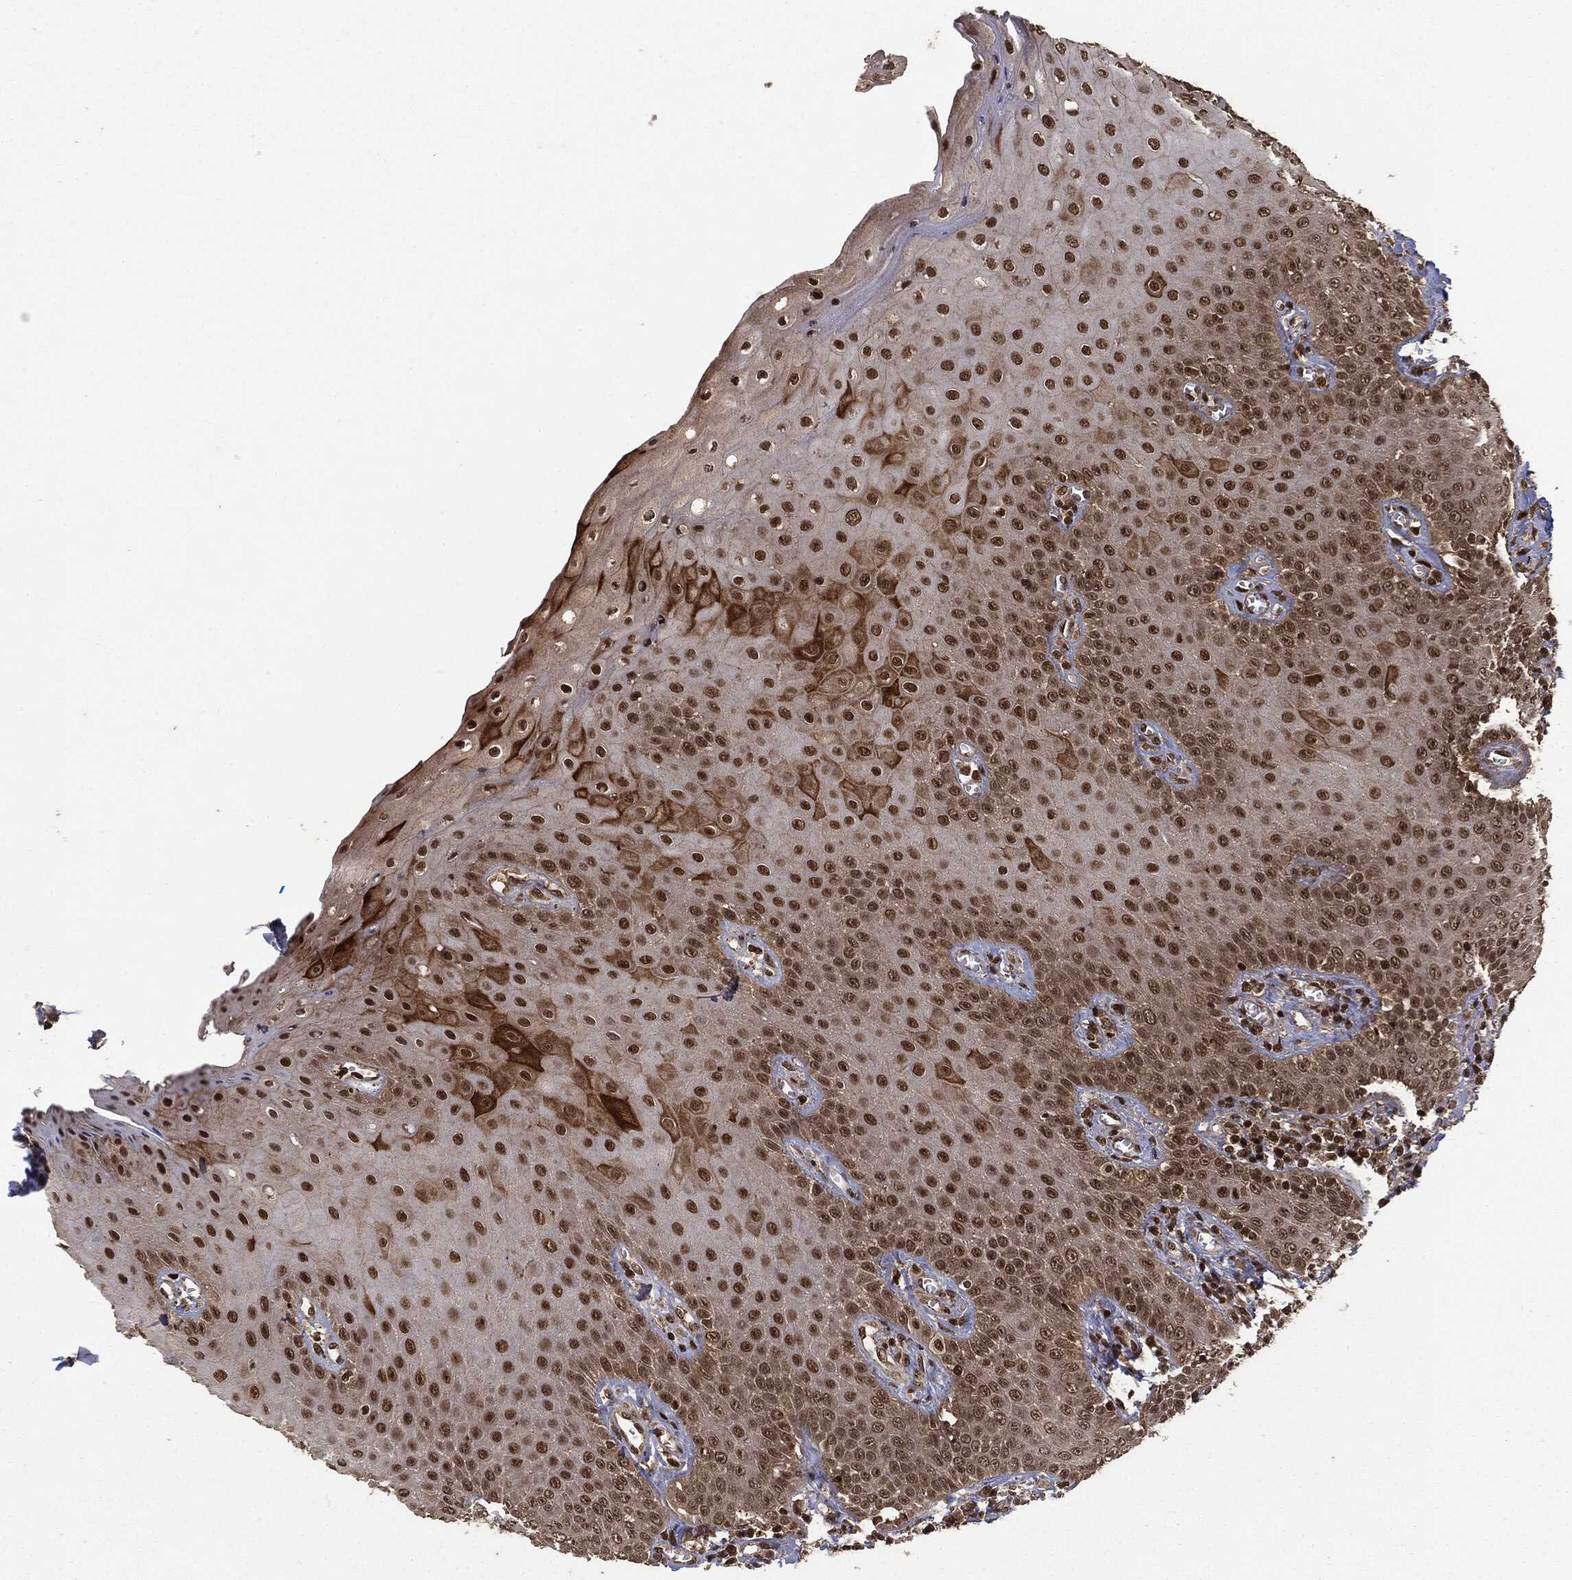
{"staining": {"intensity": "strong", "quantity": ">75%", "location": "nuclear"}, "tissue": "oral mucosa", "cell_type": "Squamous epithelial cells", "image_type": "normal", "snomed": [{"axis": "morphology", "description": "Normal tissue, NOS"}, {"axis": "morphology", "description": "Squamous cell carcinoma, NOS"}, {"axis": "topography", "description": "Oral tissue"}, {"axis": "topography", "description": "Head-Neck"}], "caption": "Oral mucosa stained with IHC demonstrates strong nuclear staining in approximately >75% of squamous epithelial cells. (DAB IHC with brightfield microscopy, high magnification).", "gene": "CTDP1", "patient": {"sex": "female", "age": 74}}